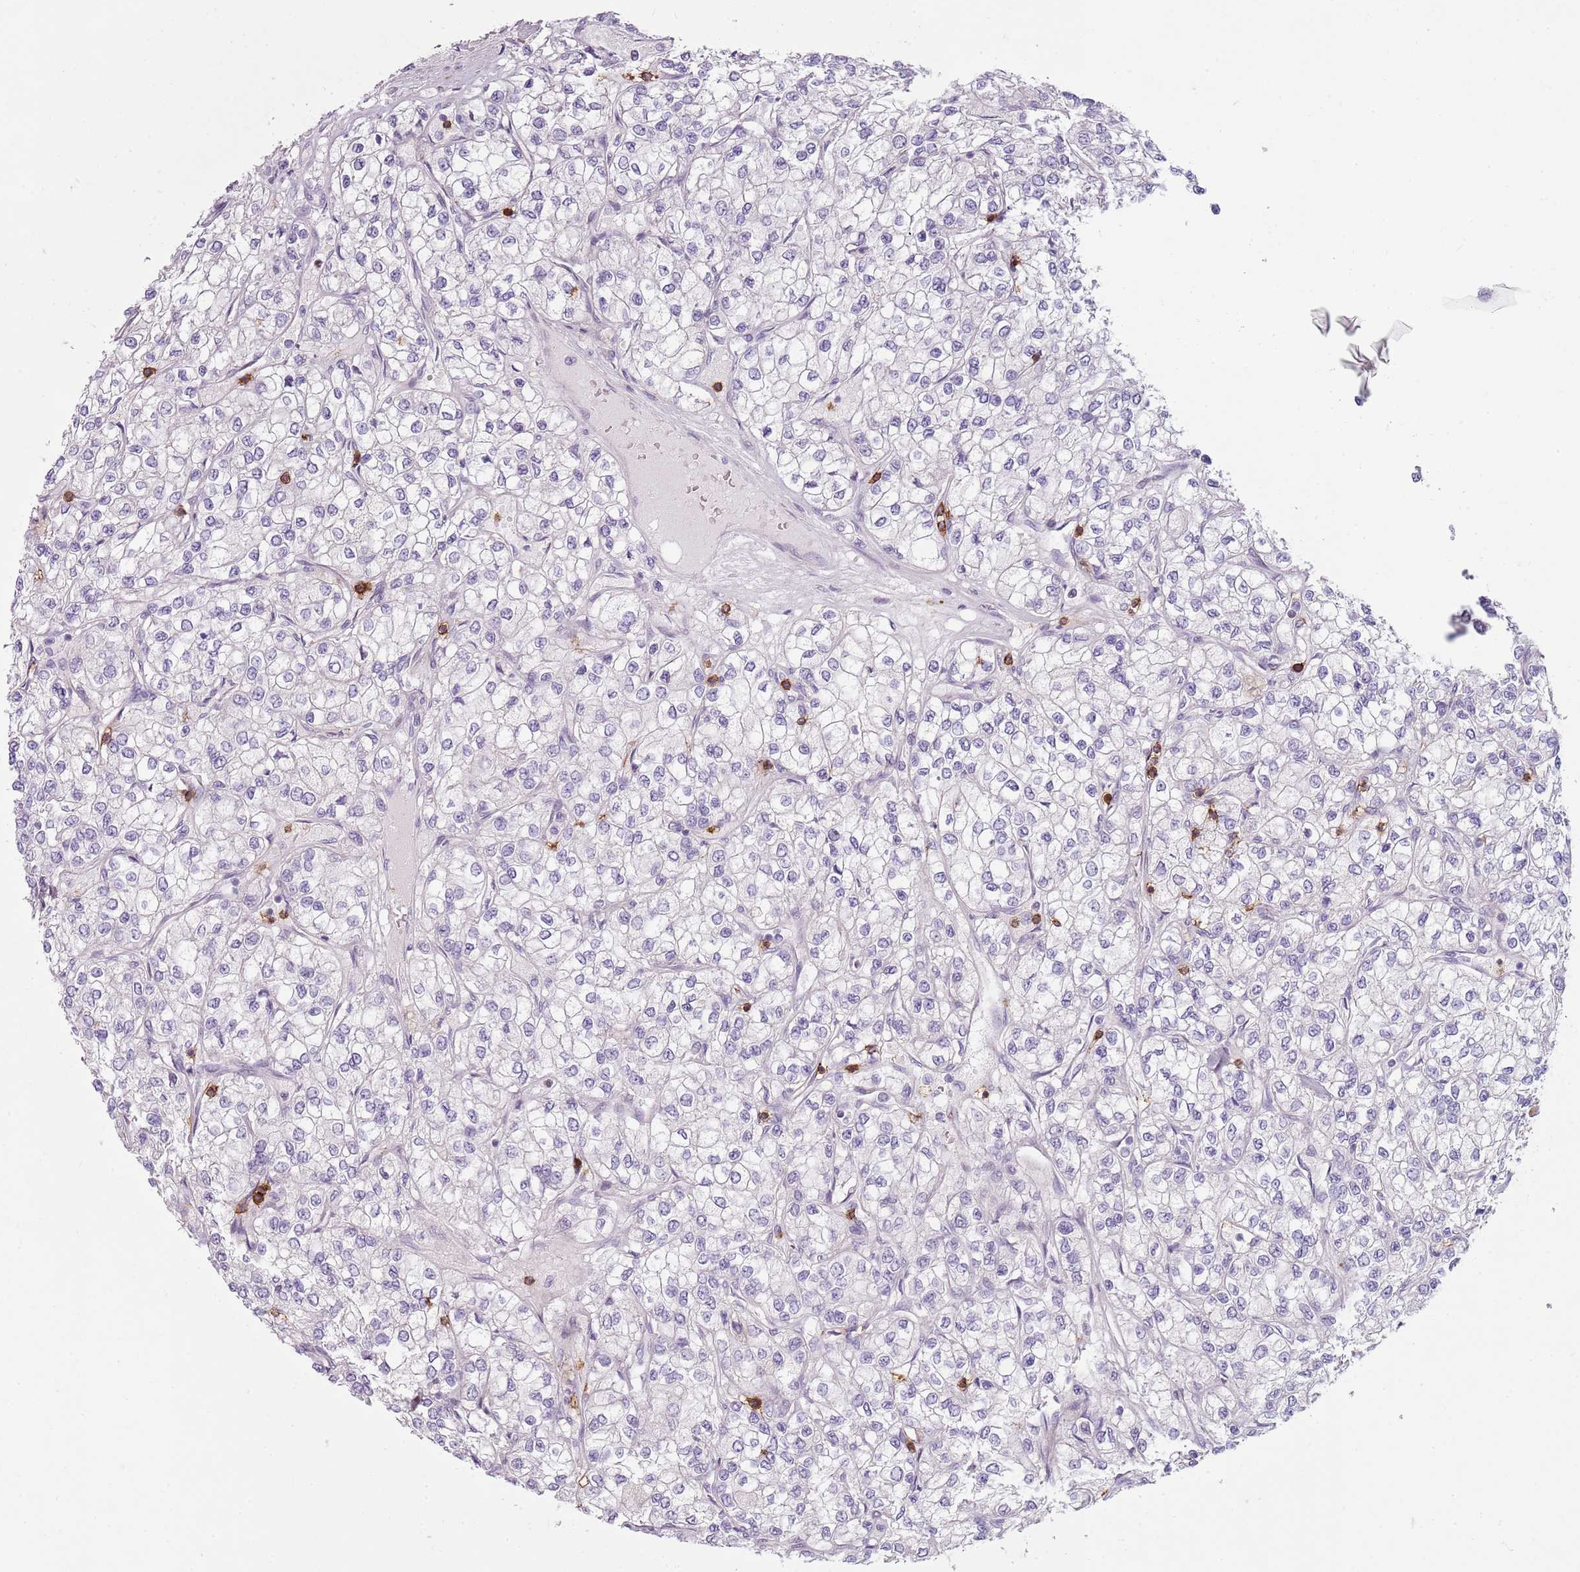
{"staining": {"intensity": "negative", "quantity": "none", "location": "none"}, "tissue": "renal cancer", "cell_type": "Tumor cells", "image_type": "cancer", "snomed": [{"axis": "morphology", "description": "Adenocarcinoma, NOS"}, {"axis": "topography", "description": "Kidney"}], "caption": "Tumor cells show no significant protein expression in adenocarcinoma (renal).", "gene": "ZNF583", "patient": {"sex": "male", "age": 80}}